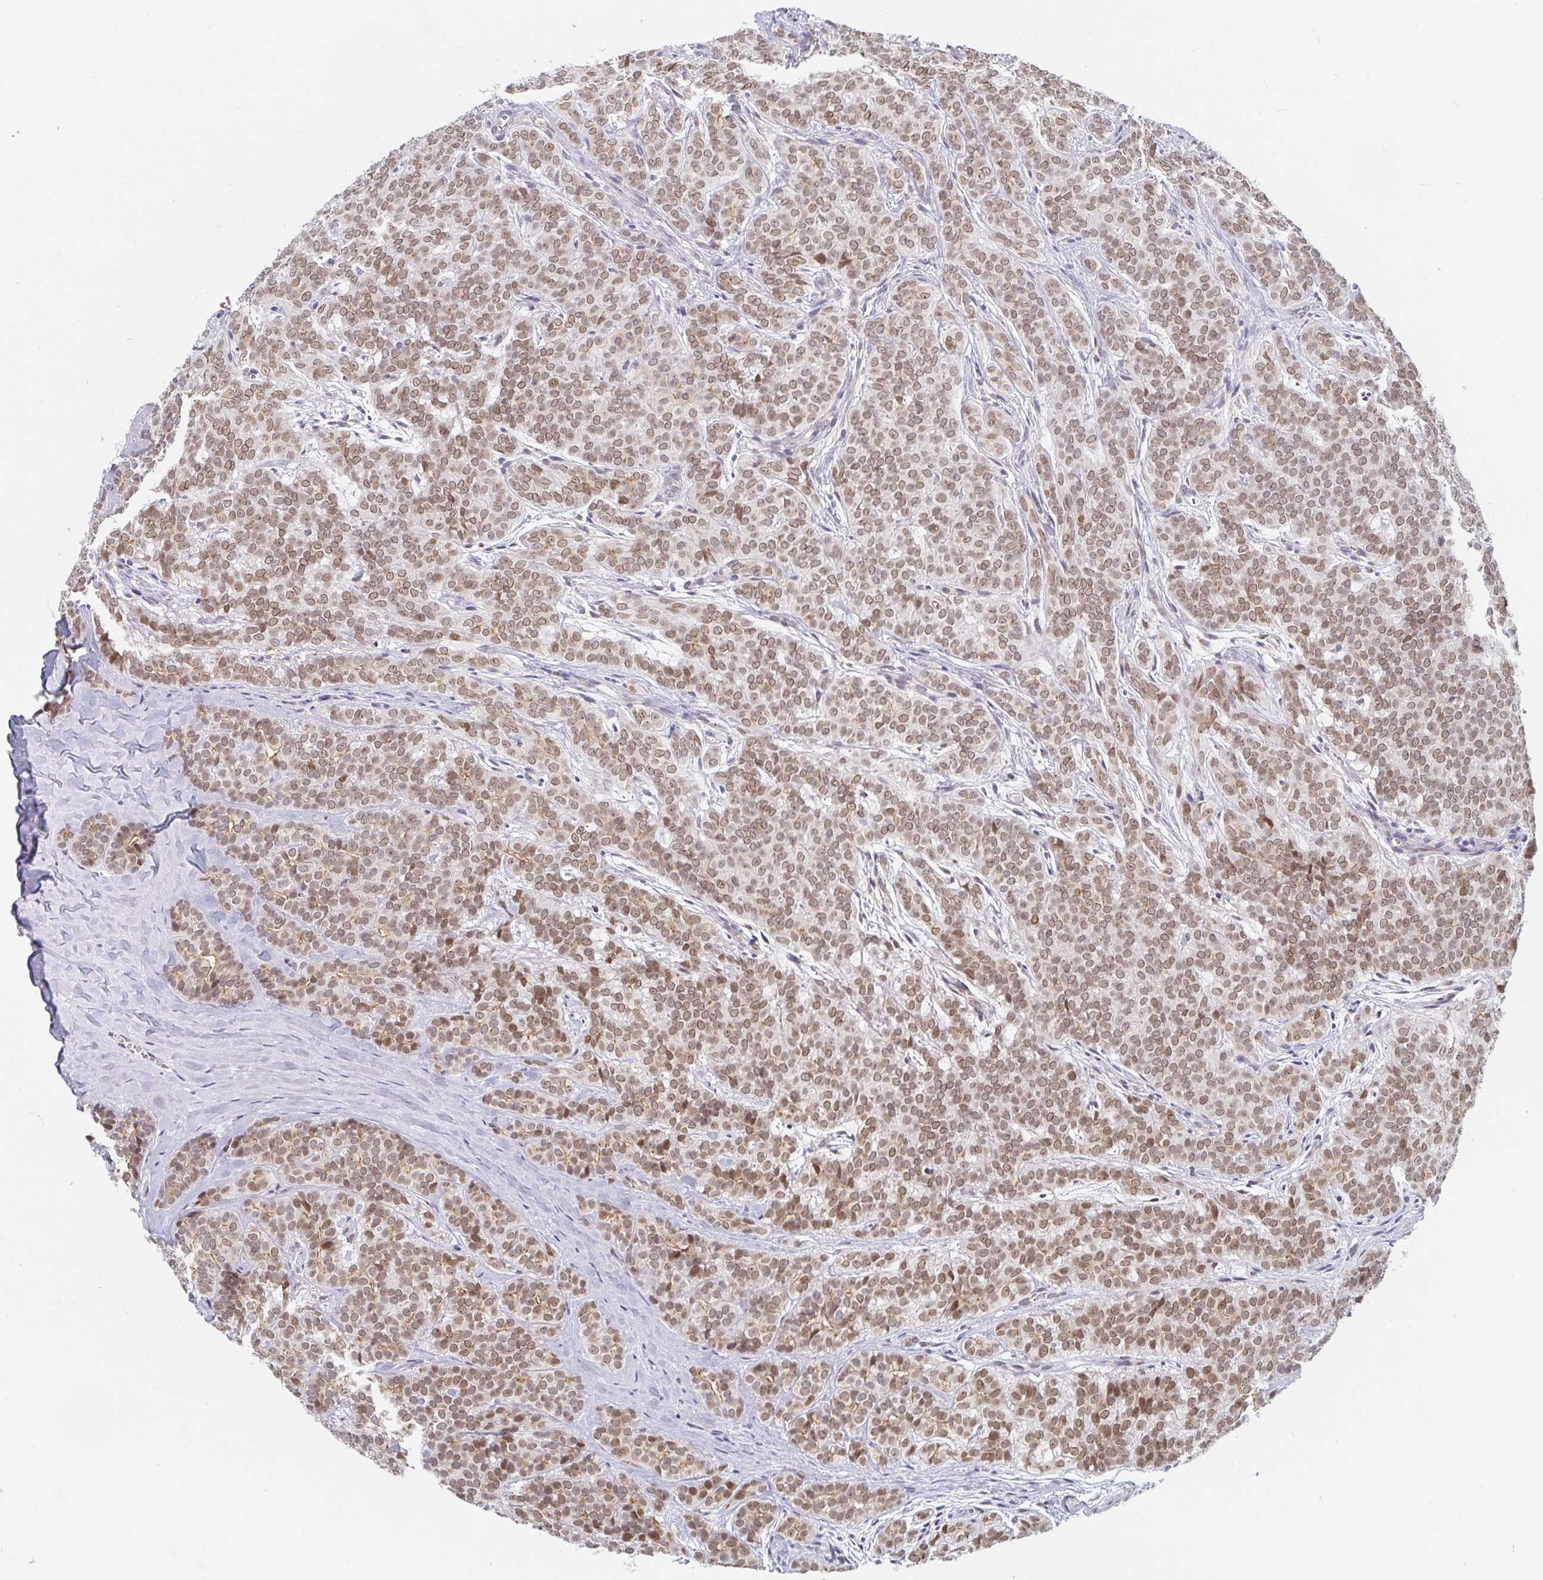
{"staining": {"intensity": "moderate", "quantity": ">75%", "location": "nuclear"}, "tissue": "head and neck cancer", "cell_type": "Tumor cells", "image_type": "cancer", "snomed": [{"axis": "morphology", "description": "Normal tissue, NOS"}, {"axis": "morphology", "description": "Adenocarcinoma, NOS"}, {"axis": "topography", "description": "Oral tissue"}, {"axis": "topography", "description": "Head-Neck"}], "caption": "A brown stain labels moderate nuclear positivity of a protein in head and neck cancer tumor cells. The staining was performed using DAB (3,3'-diaminobenzidine) to visualize the protein expression in brown, while the nuclei were stained in blue with hematoxylin (Magnification: 20x).", "gene": "CHD2", "patient": {"sex": "female", "age": 57}}